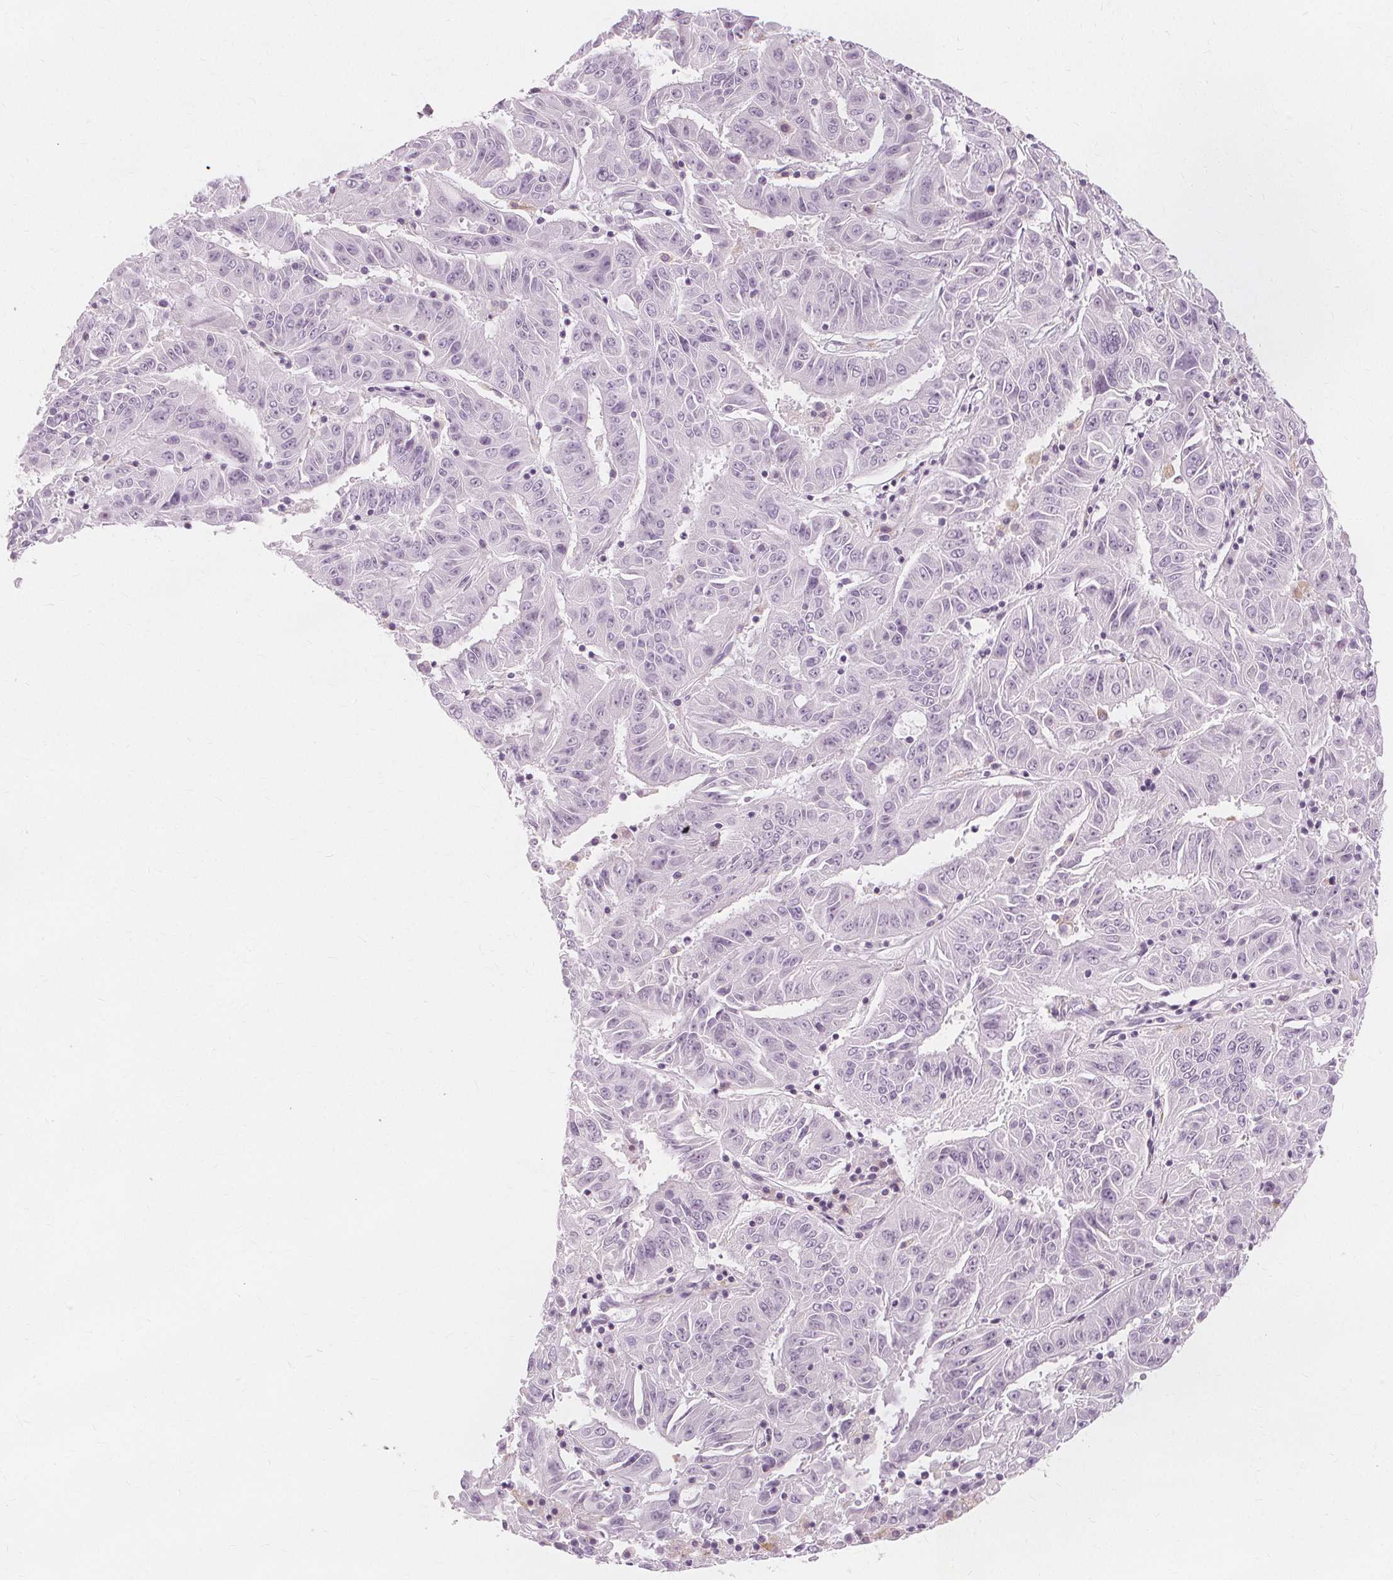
{"staining": {"intensity": "negative", "quantity": "none", "location": "none"}, "tissue": "pancreatic cancer", "cell_type": "Tumor cells", "image_type": "cancer", "snomed": [{"axis": "morphology", "description": "Adenocarcinoma, NOS"}, {"axis": "topography", "description": "Pancreas"}], "caption": "This is an IHC photomicrograph of human pancreatic cancer (adenocarcinoma). There is no positivity in tumor cells.", "gene": "TFF1", "patient": {"sex": "male", "age": 63}}